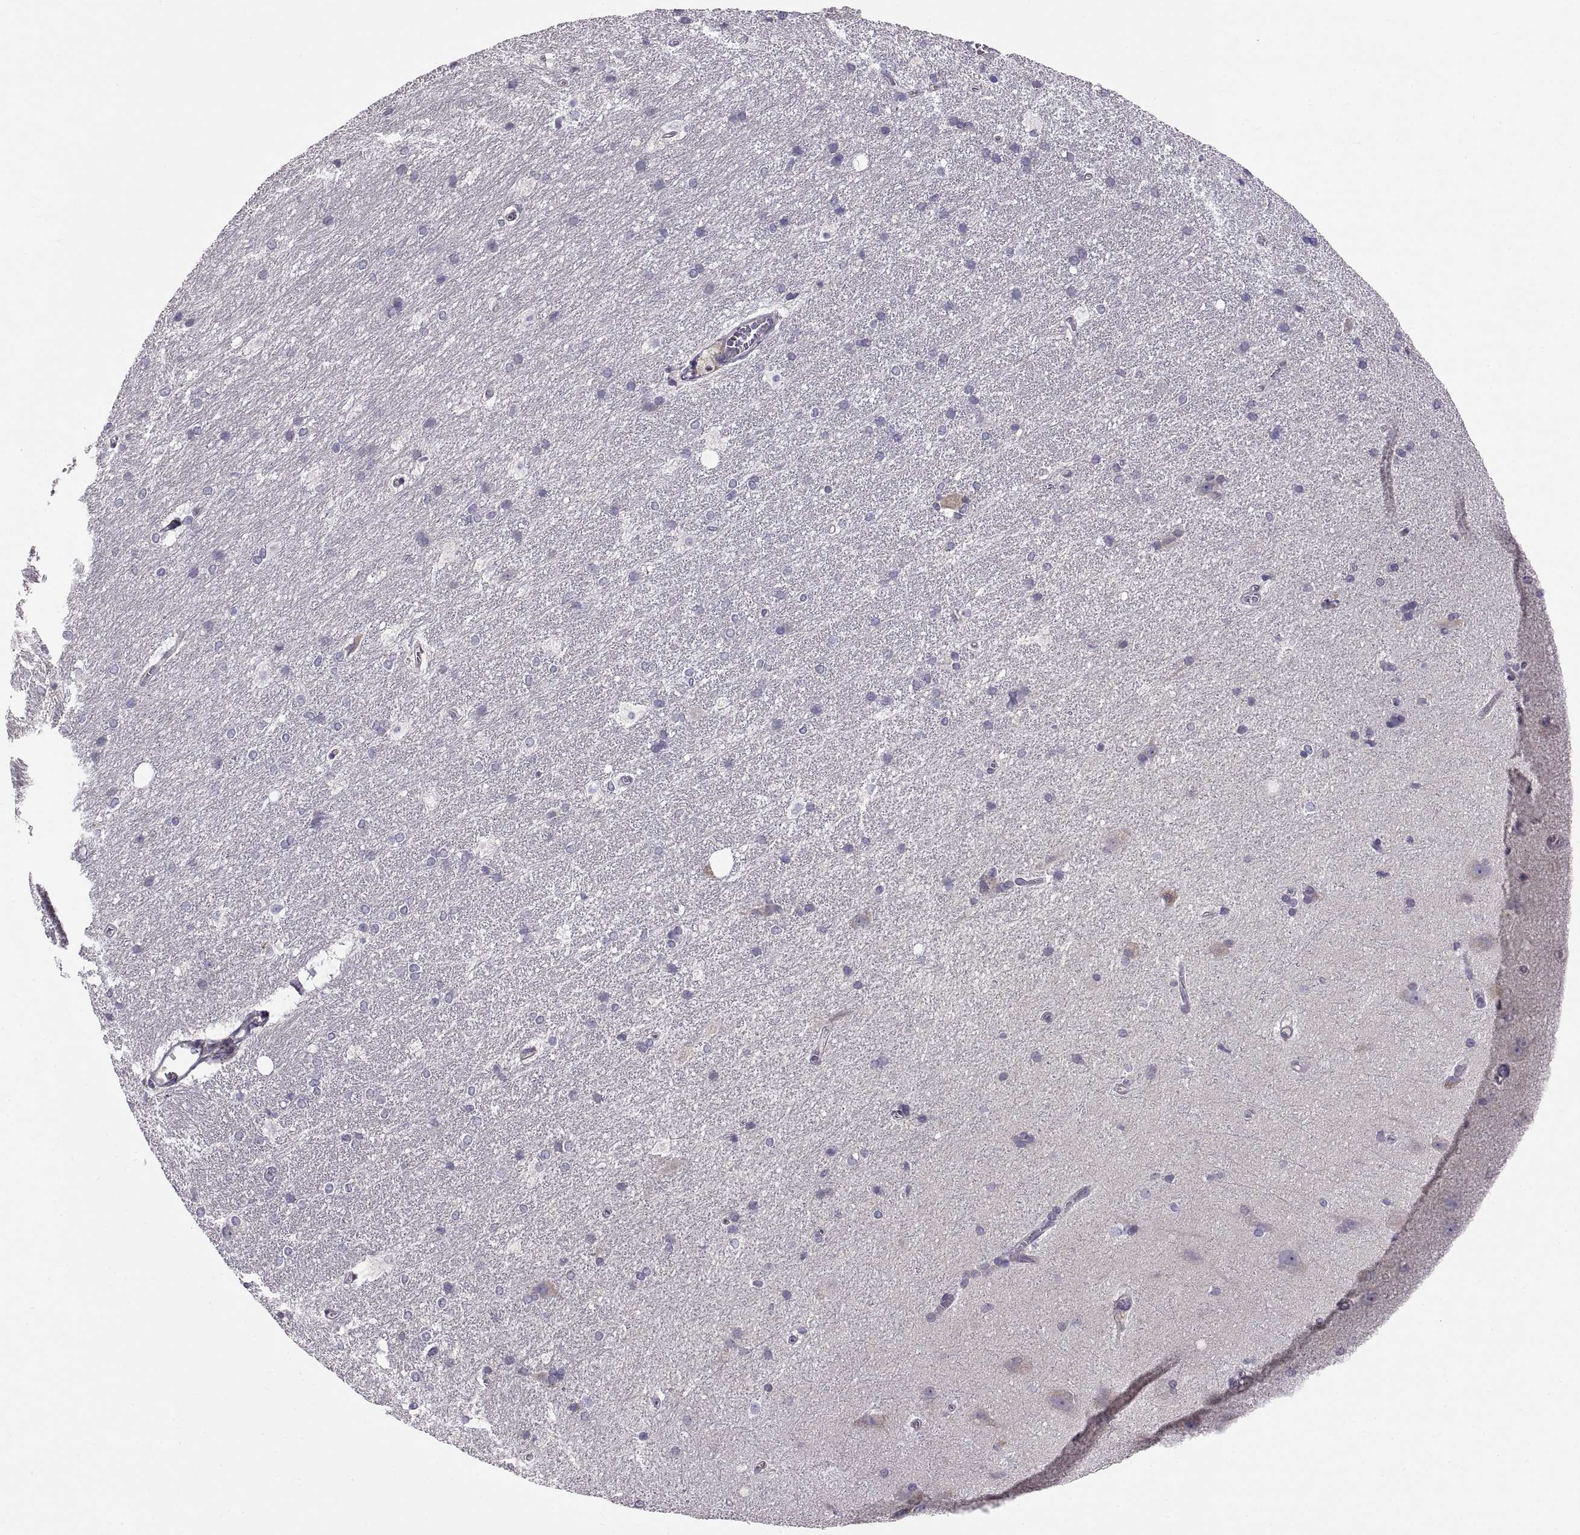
{"staining": {"intensity": "negative", "quantity": "none", "location": "none"}, "tissue": "hippocampus", "cell_type": "Glial cells", "image_type": "normal", "snomed": [{"axis": "morphology", "description": "Normal tissue, NOS"}, {"axis": "topography", "description": "Cerebral cortex"}, {"axis": "topography", "description": "Hippocampus"}], "caption": "Benign hippocampus was stained to show a protein in brown. There is no significant expression in glial cells. (DAB (3,3'-diaminobenzidine) IHC visualized using brightfield microscopy, high magnification).", "gene": "PLEKHB2", "patient": {"sex": "female", "age": 19}}